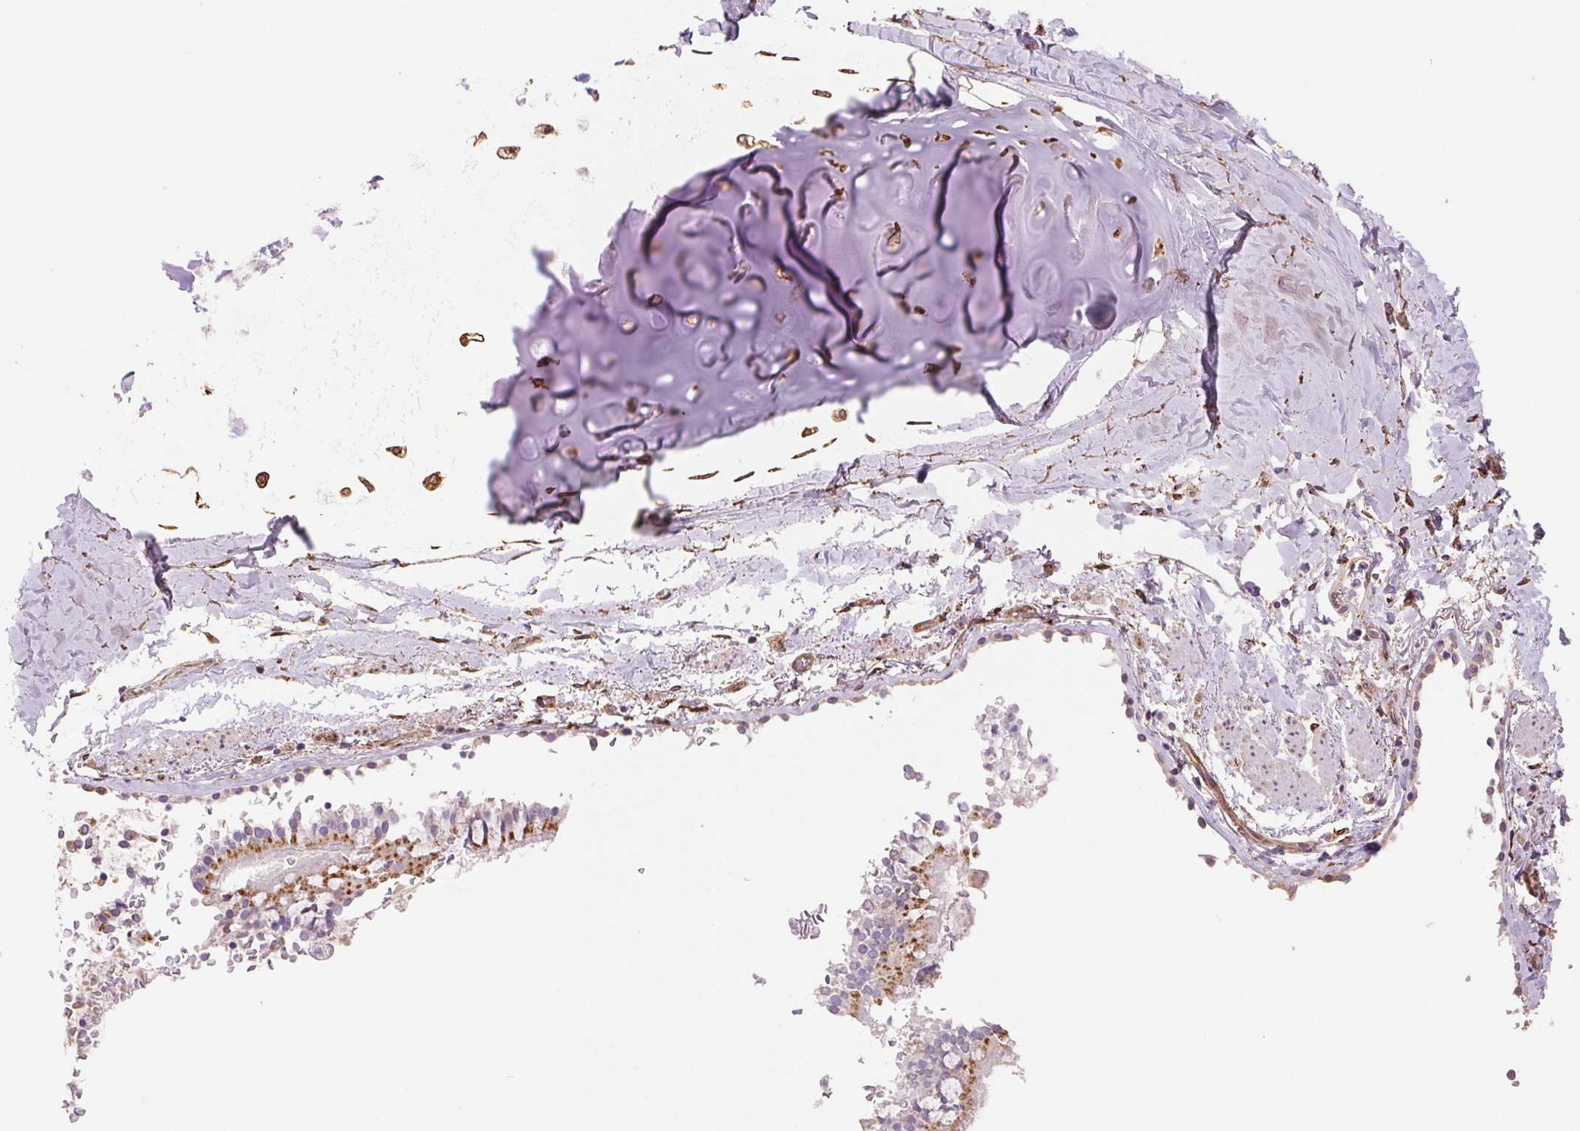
{"staining": {"intensity": "moderate", "quantity": ">75%", "location": "cytoplasmic/membranous"}, "tissue": "soft tissue", "cell_type": "Chondrocytes", "image_type": "normal", "snomed": [{"axis": "morphology", "description": "Normal tissue, NOS"}, {"axis": "topography", "description": "Cartilage tissue"}, {"axis": "topography", "description": "Bronchus"}, {"axis": "topography", "description": "Peripheral nerve tissue"}], "caption": "Immunohistochemical staining of unremarkable soft tissue demonstrates >75% levels of moderate cytoplasmic/membranous protein positivity in about >75% of chondrocytes.", "gene": "FKBP10", "patient": {"sex": "male", "age": 67}}